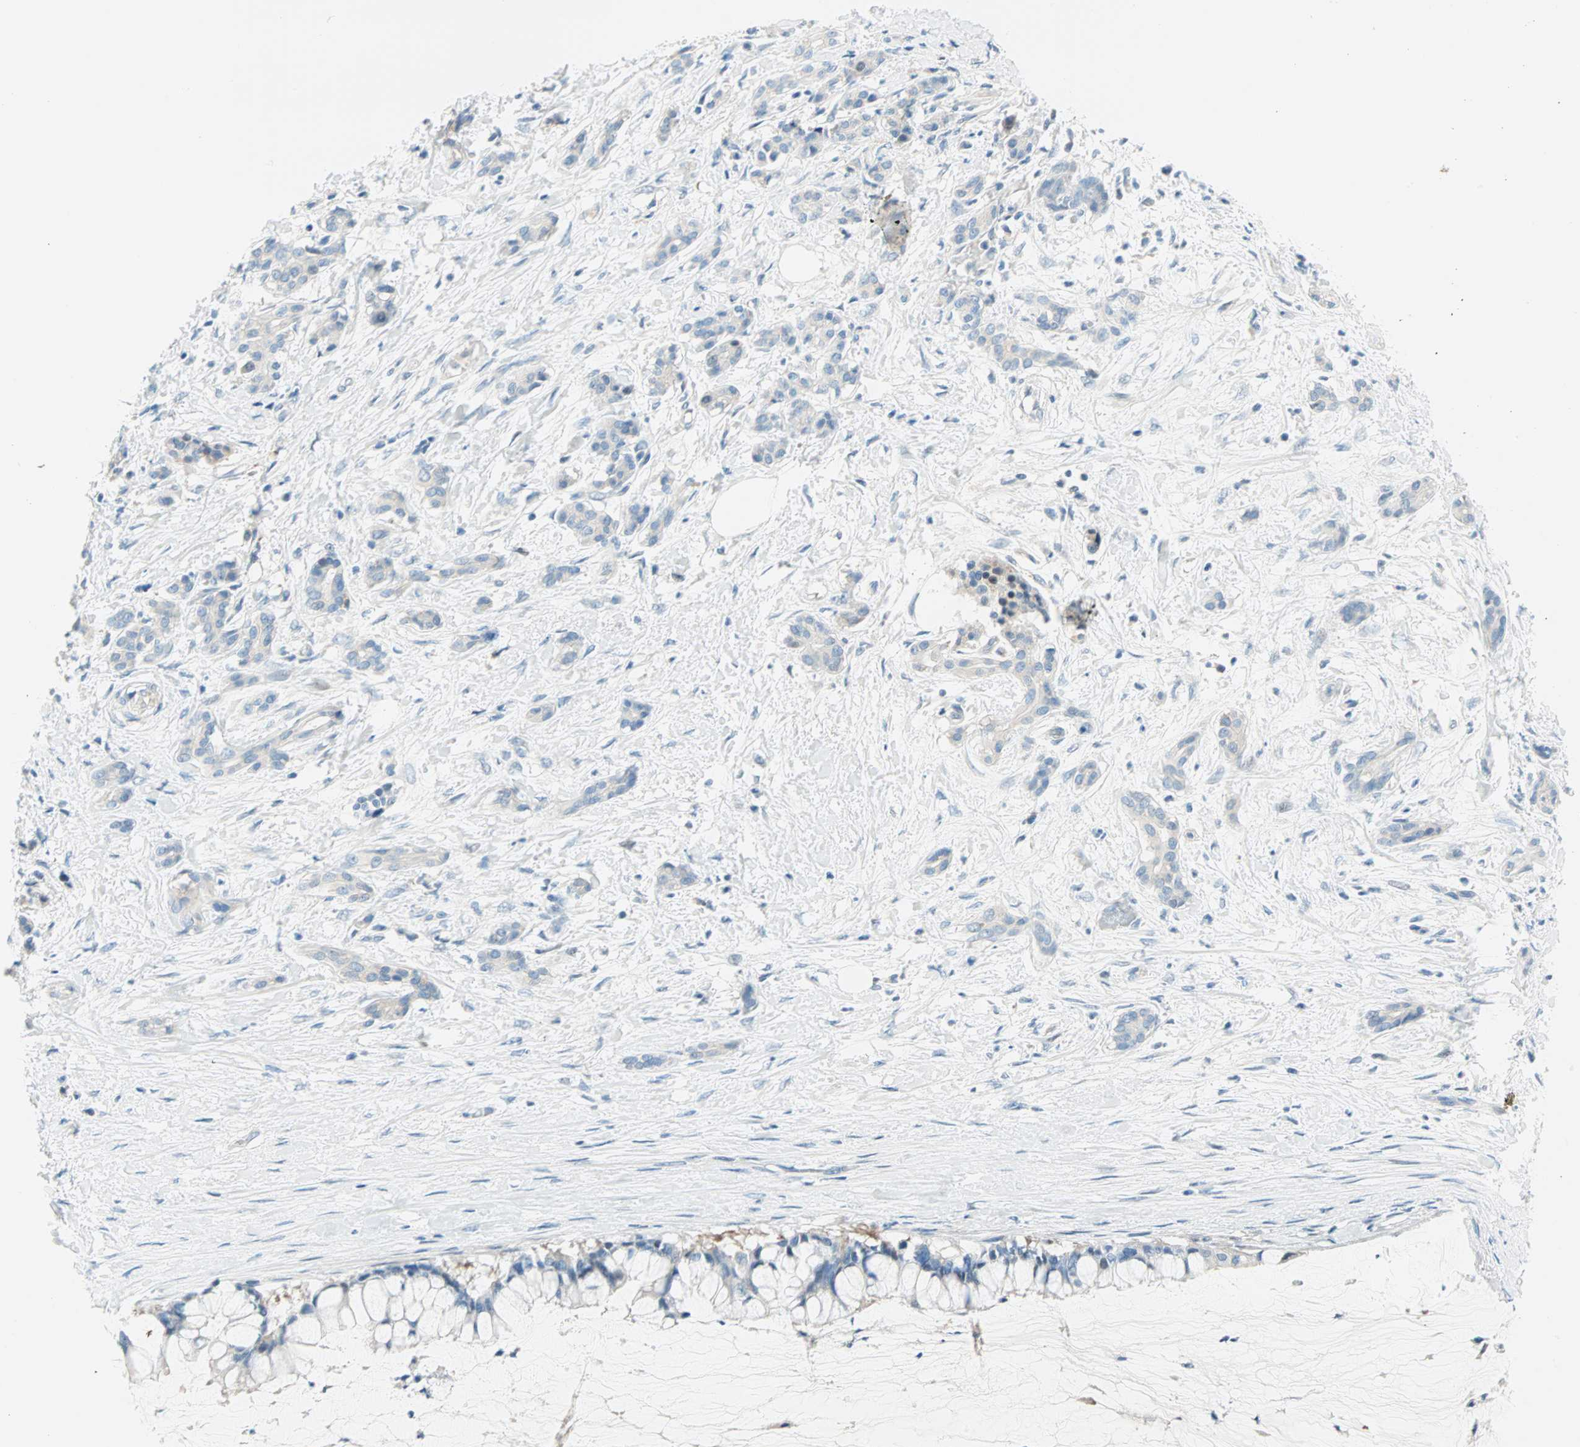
{"staining": {"intensity": "negative", "quantity": "none", "location": "none"}, "tissue": "pancreatic cancer", "cell_type": "Tumor cells", "image_type": "cancer", "snomed": [{"axis": "morphology", "description": "Adenocarcinoma, NOS"}, {"axis": "topography", "description": "Pancreas"}], "caption": "This is an IHC image of human pancreatic cancer (adenocarcinoma). There is no positivity in tumor cells.", "gene": "TMEM163", "patient": {"sex": "male", "age": 41}}